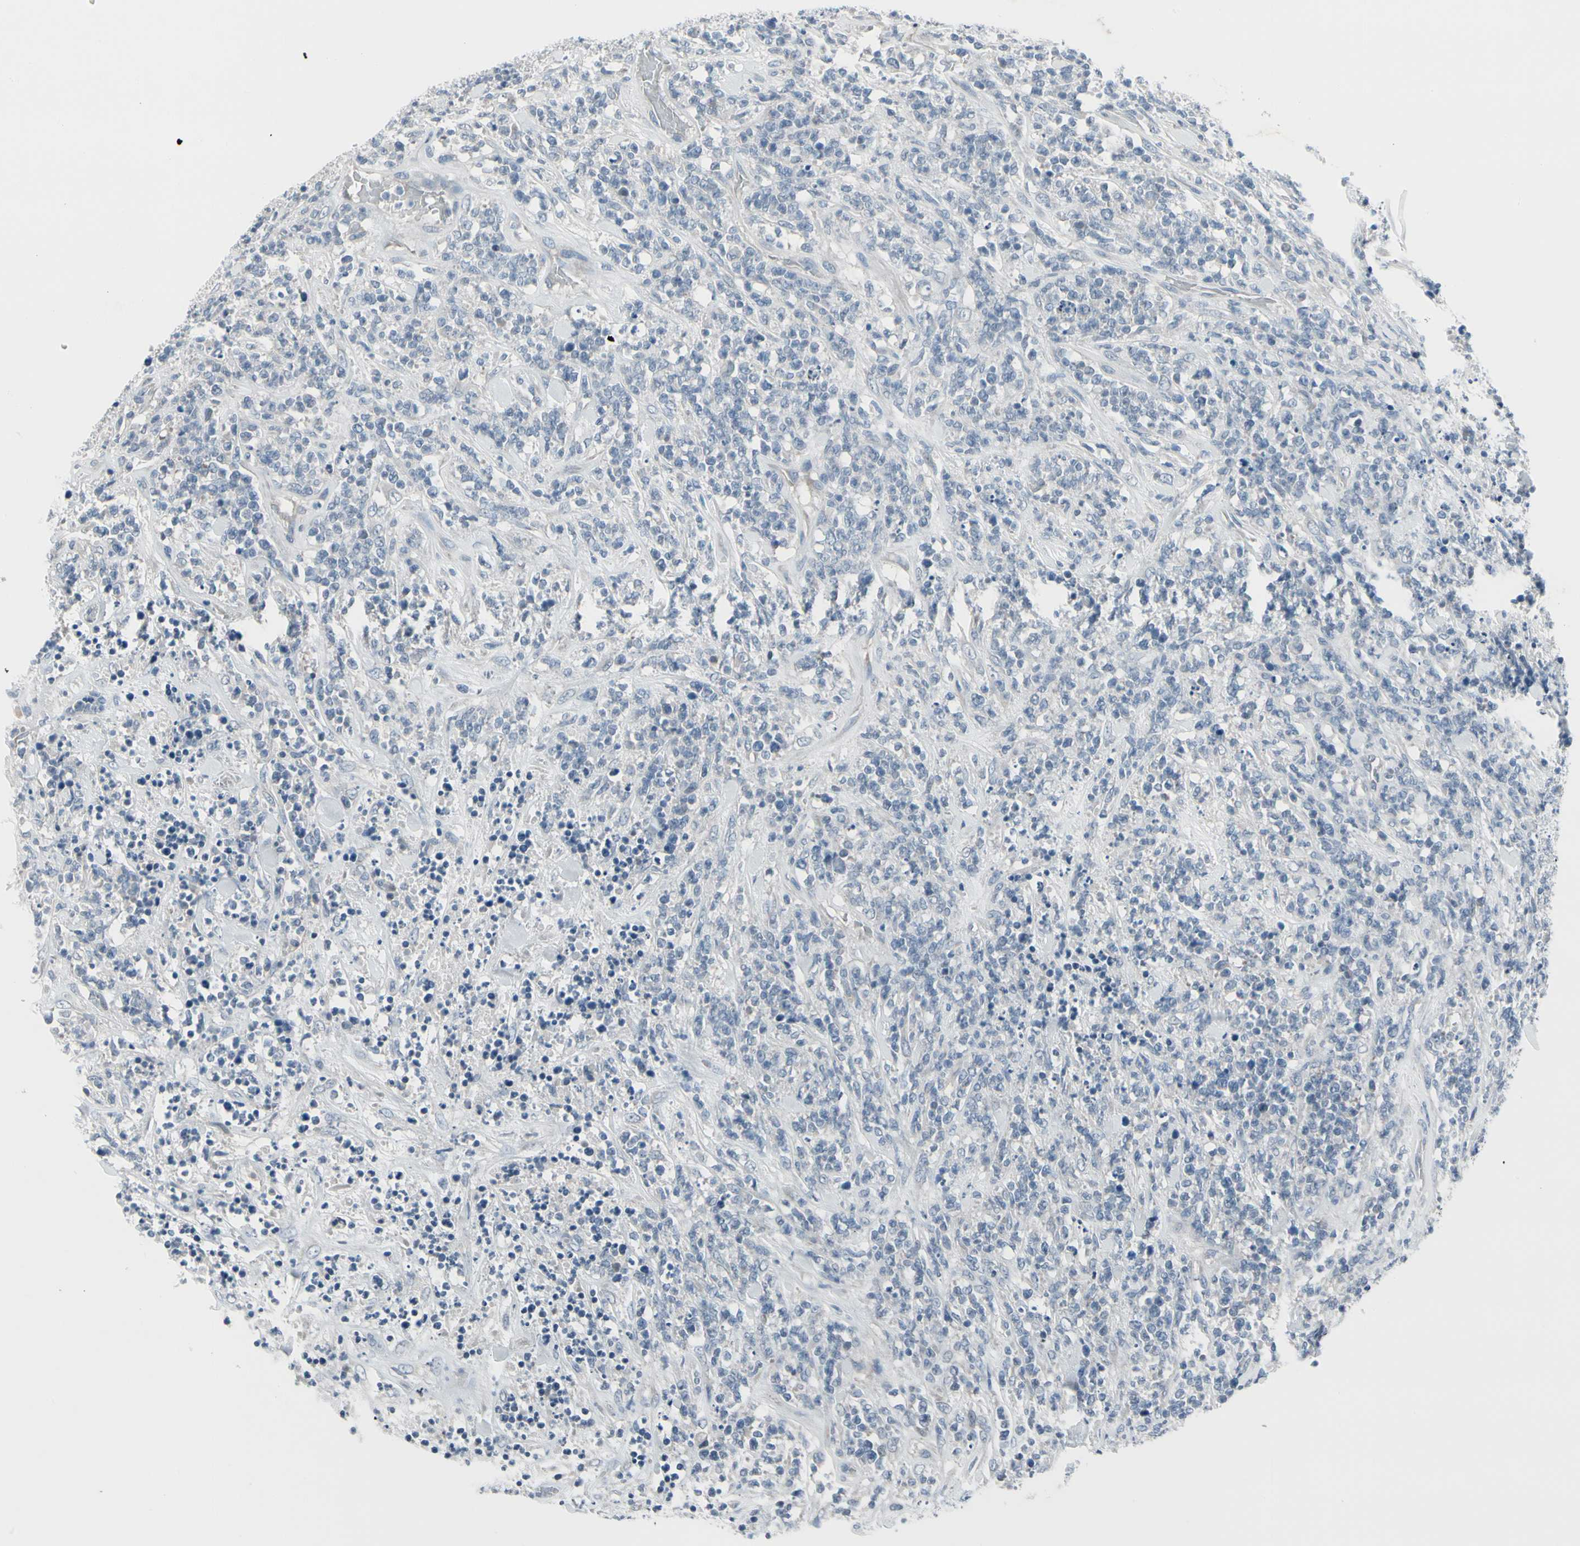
{"staining": {"intensity": "negative", "quantity": "none", "location": "none"}, "tissue": "lymphoma", "cell_type": "Tumor cells", "image_type": "cancer", "snomed": [{"axis": "morphology", "description": "Malignant lymphoma, non-Hodgkin's type, High grade"}, {"axis": "topography", "description": "Soft tissue"}], "caption": "Image shows no protein staining in tumor cells of malignant lymphoma, non-Hodgkin's type (high-grade) tissue. (DAB (3,3'-diaminobenzidine) immunohistochemistry with hematoxylin counter stain).", "gene": "PGR", "patient": {"sex": "male", "age": 18}}